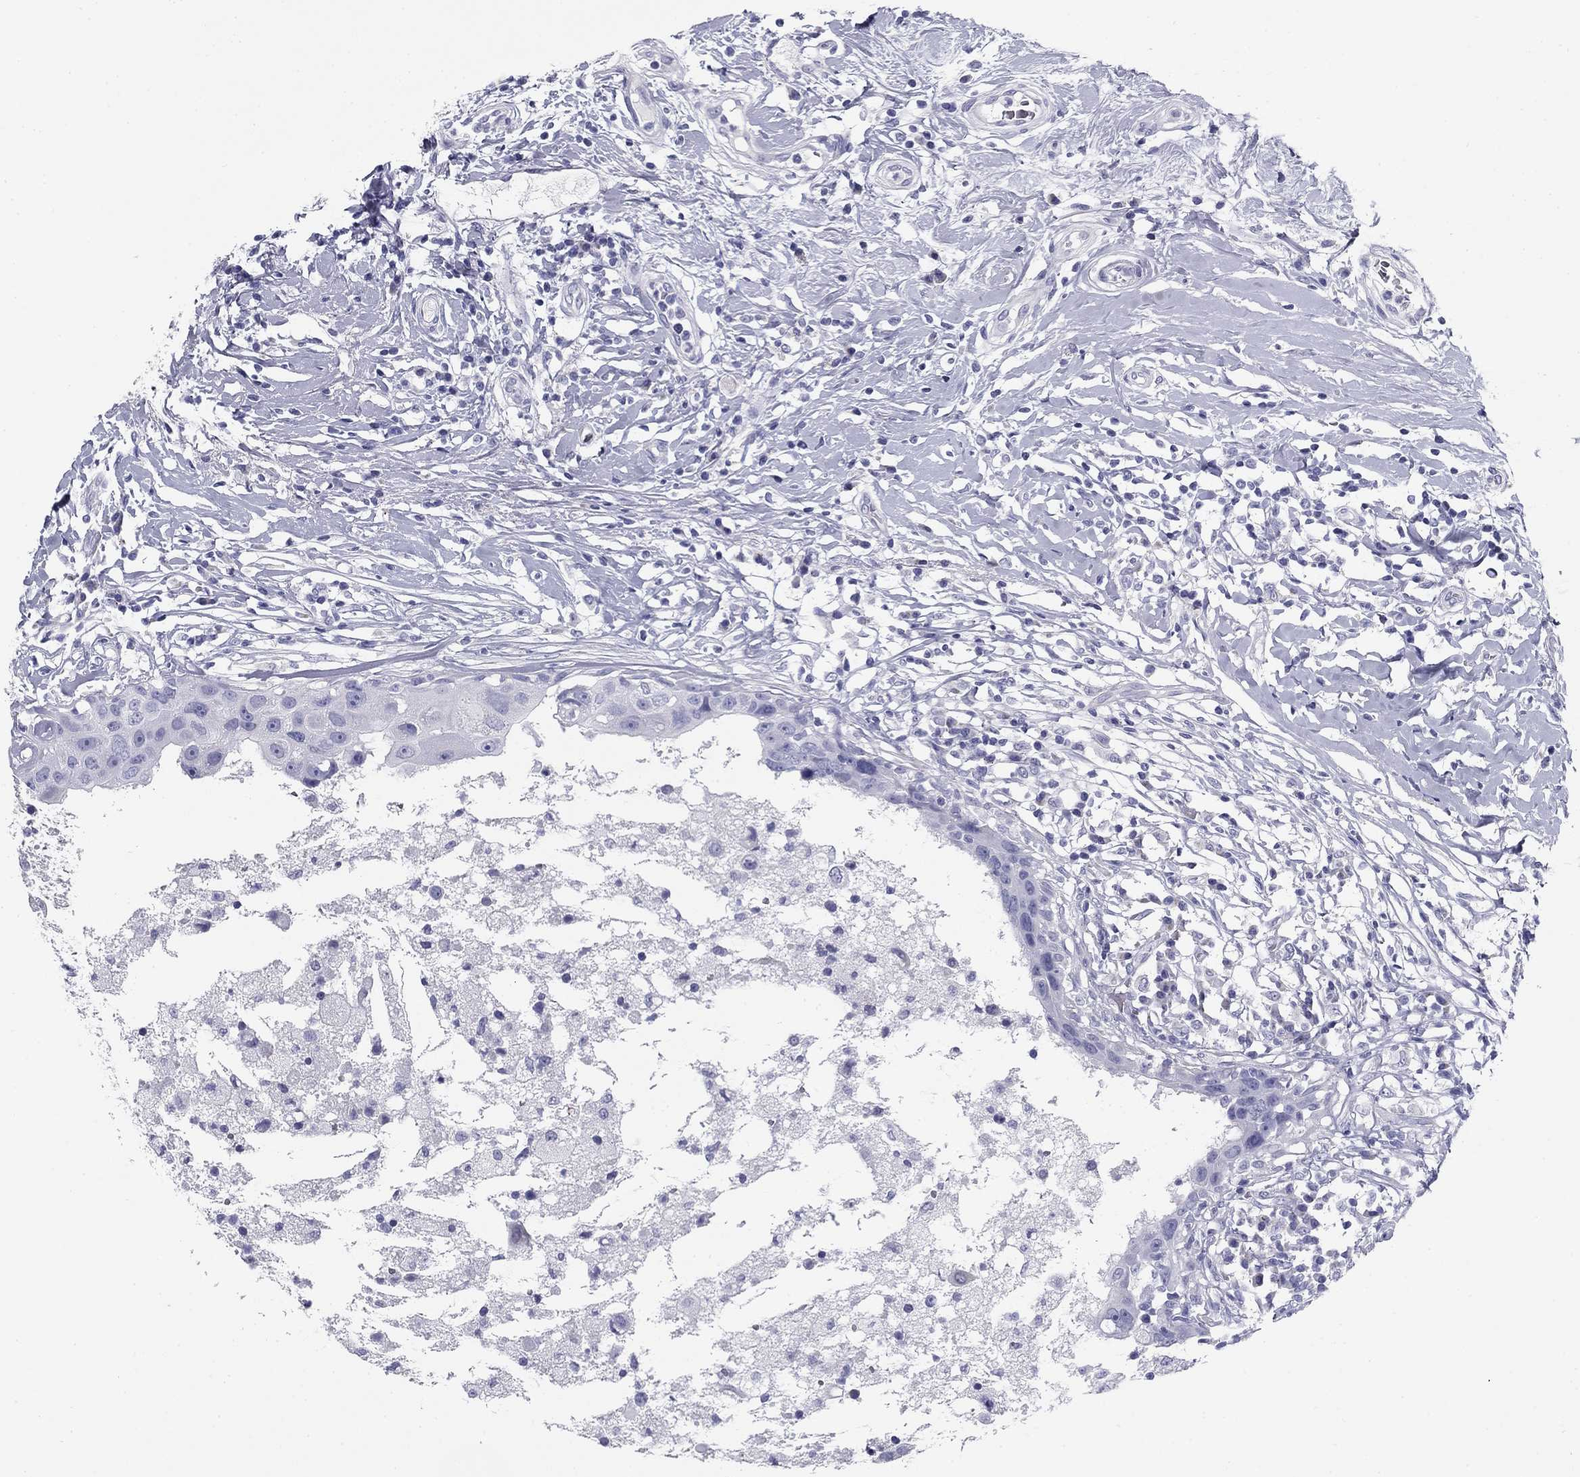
{"staining": {"intensity": "negative", "quantity": "none", "location": "none"}, "tissue": "breast cancer", "cell_type": "Tumor cells", "image_type": "cancer", "snomed": [{"axis": "morphology", "description": "Duct carcinoma"}, {"axis": "topography", "description": "Breast"}], "caption": "The immunohistochemistry (IHC) image has no significant staining in tumor cells of breast cancer (infiltrating ductal carcinoma) tissue.", "gene": "ZP2", "patient": {"sex": "female", "age": 27}}